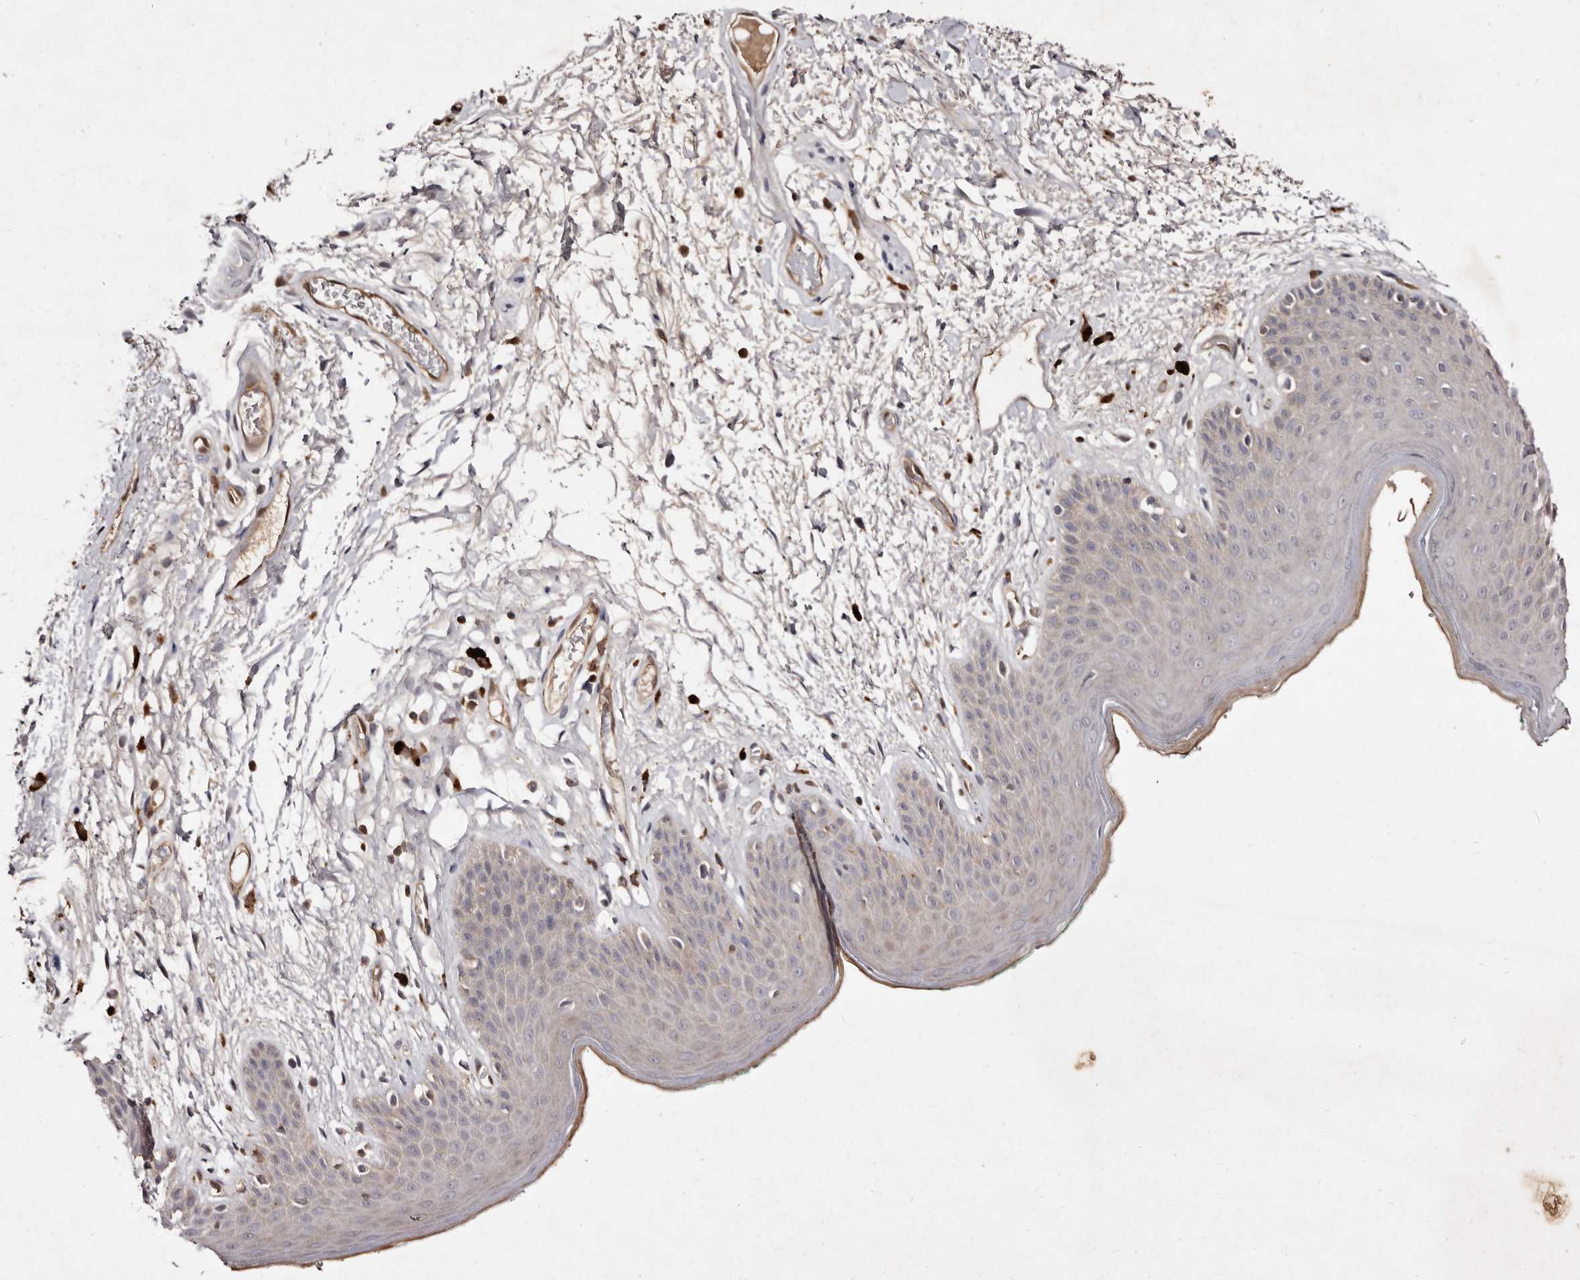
{"staining": {"intensity": "weak", "quantity": "<25%", "location": "cytoplasmic/membranous"}, "tissue": "skin", "cell_type": "Epidermal cells", "image_type": "normal", "snomed": [{"axis": "morphology", "description": "Normal tissue, NOS"}, {"axis": "topography", "description": "Anal"}], "caption": "This is an immunohistochemistry image of unremarkable skin. There is no expression in epidermal cells.", "gene": "GIMAP4", "patient": {"sex": "male", "age": 74}}